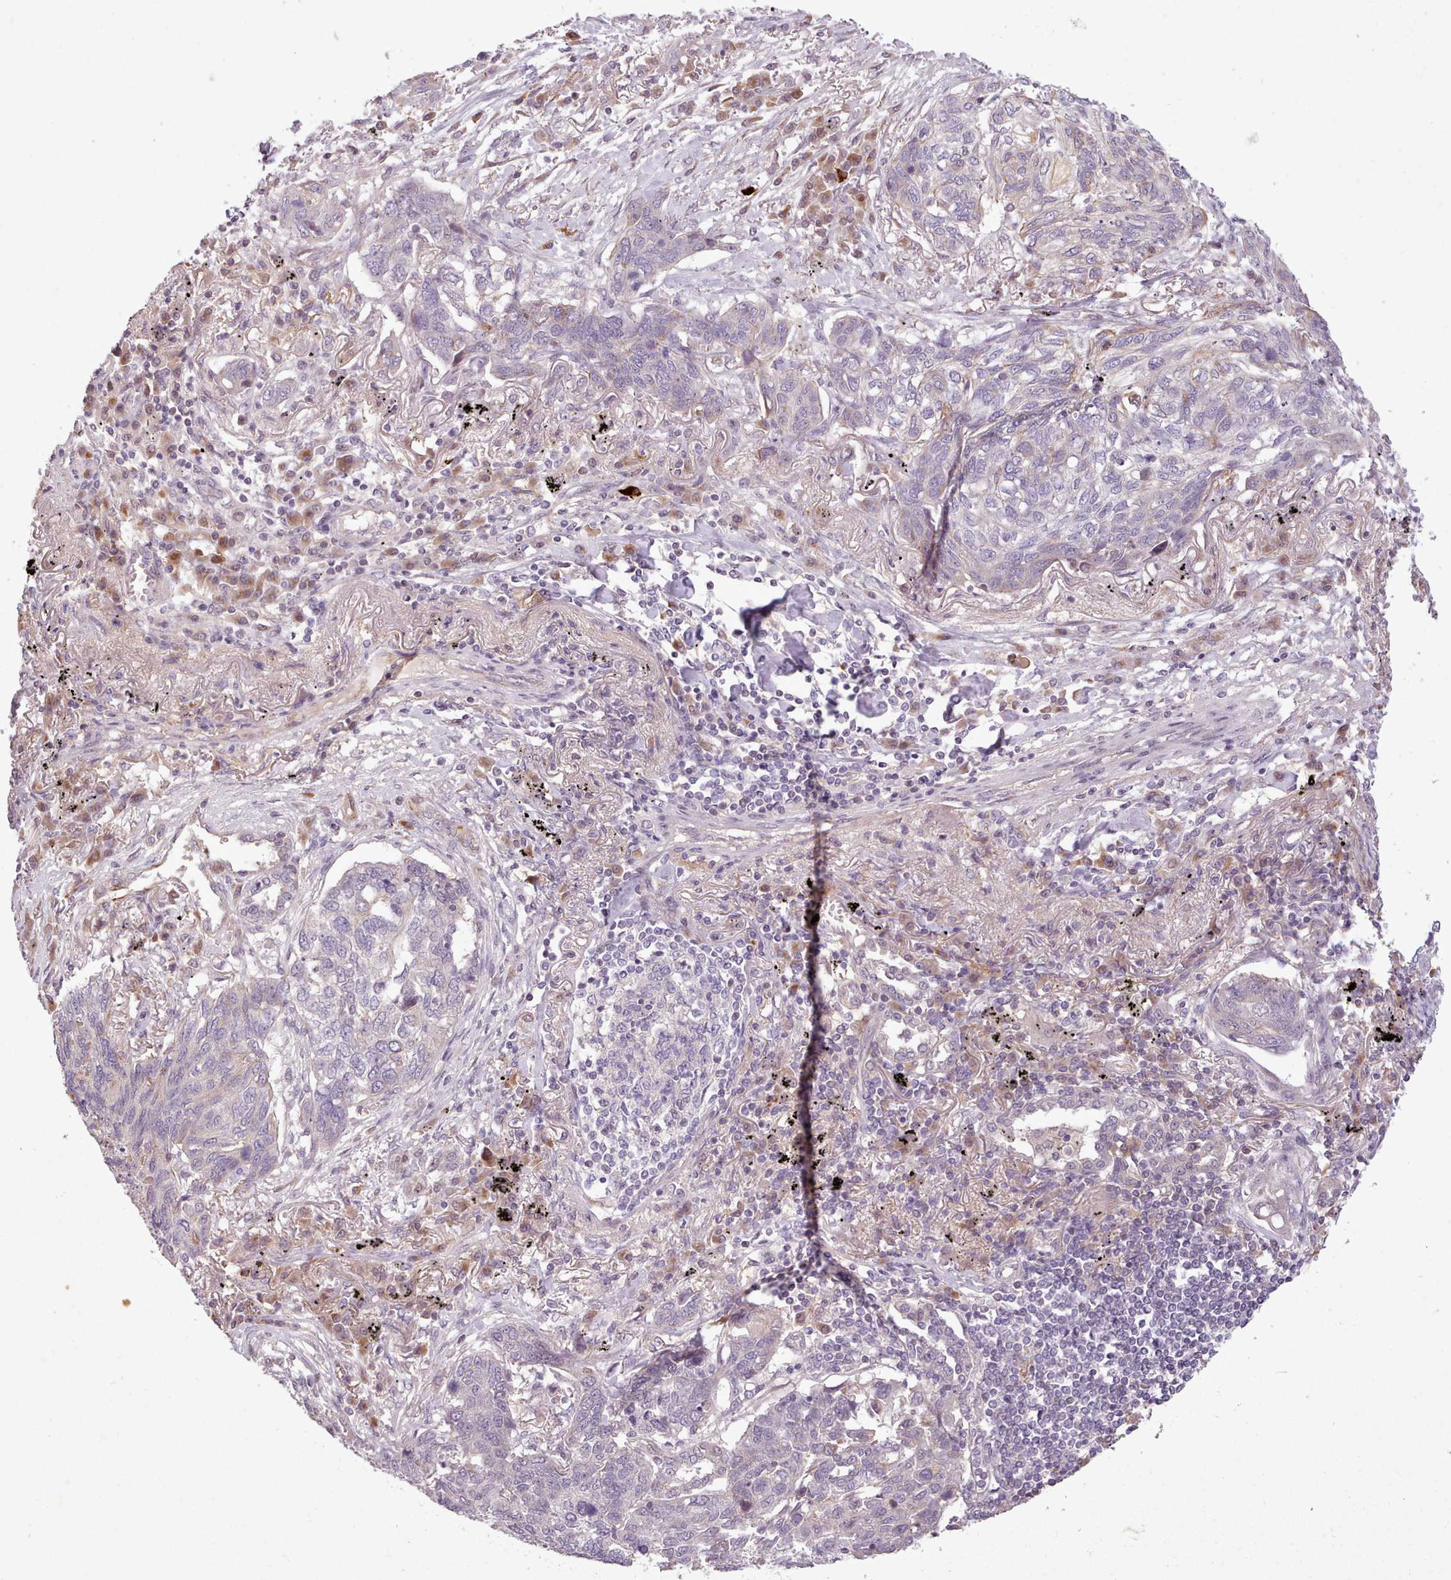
{"staining": {"intensity": "negative", "quantity": "none", "location": "none"}, "tissue": "lung cancer", "cell_type": "Tumor cells", "image_type": "cancer", "snomed": [{"axis": "morphology", "description": "Squamous cell carcinoma, NOS"}, {"axis": "topography", "description": "Lung"}], "caption": "DAB (3,3'-diaminobenzidine) immunohistochemical staining of human lung cancer reveals no significant staining in tumor cells.", "gene": "NMRK1", "patient": {"sex": "female", "age": 63}}